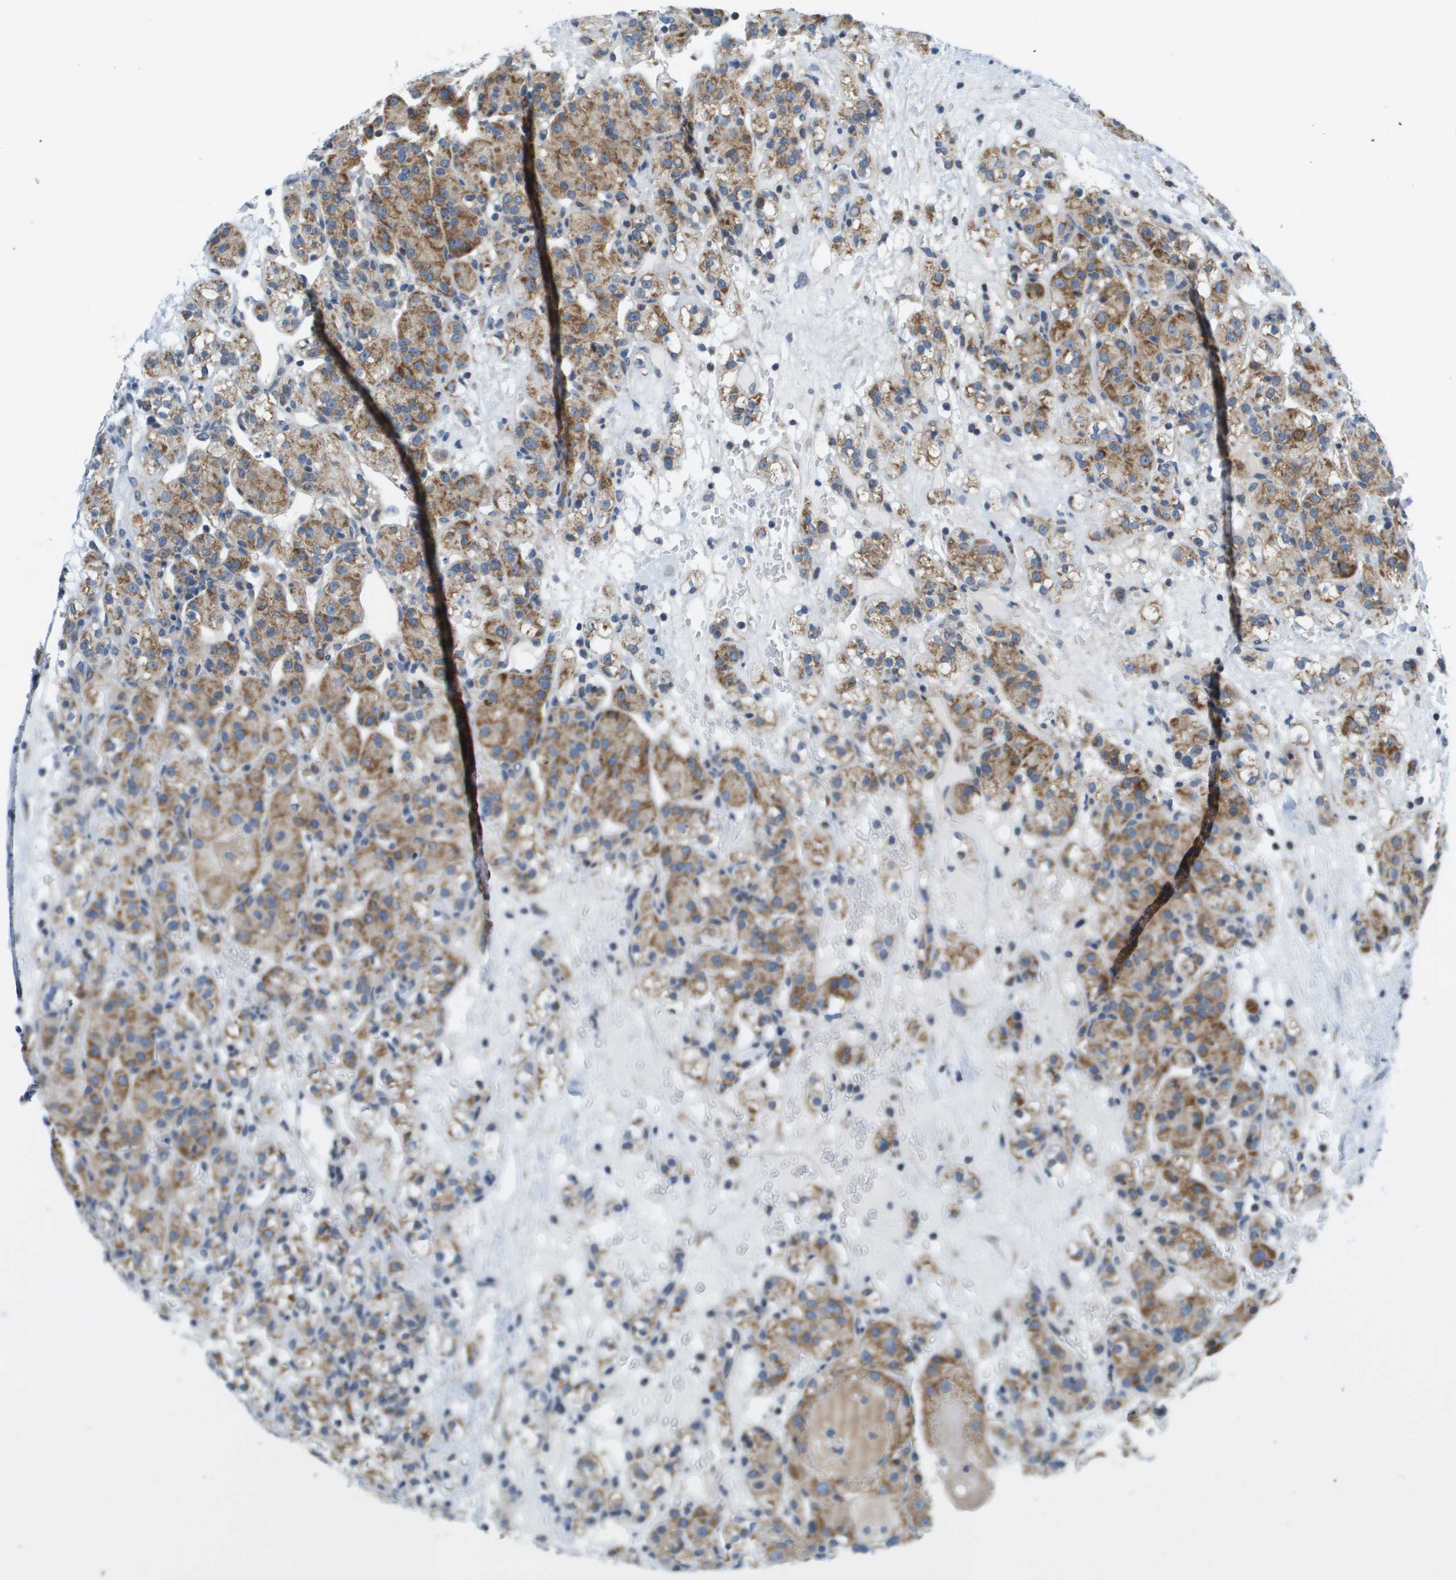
{"staining": {"intensity": "moderate", "quantity": ">75%", "location": "cytoplasmic/membranous"}, "tissue": "renal cancer", "cell_type": "Tumor cells", "image_type": "cancer", "snomed": [{"axis": "morphology", "description": "Normal tissue, NOS"}, {"axis": "morphology", "description": "Adenocarcinoma, NOS"}, {"axis": "topography", "description": "Kidney"}], "caption": "The immunohistochemical stain shows moderate cytoplasmic/membranous staining in tumor cells of renal adenocarcinoma tissue.", "gene": "KRT23", "patient": {"sex": "male", "age": 61}}